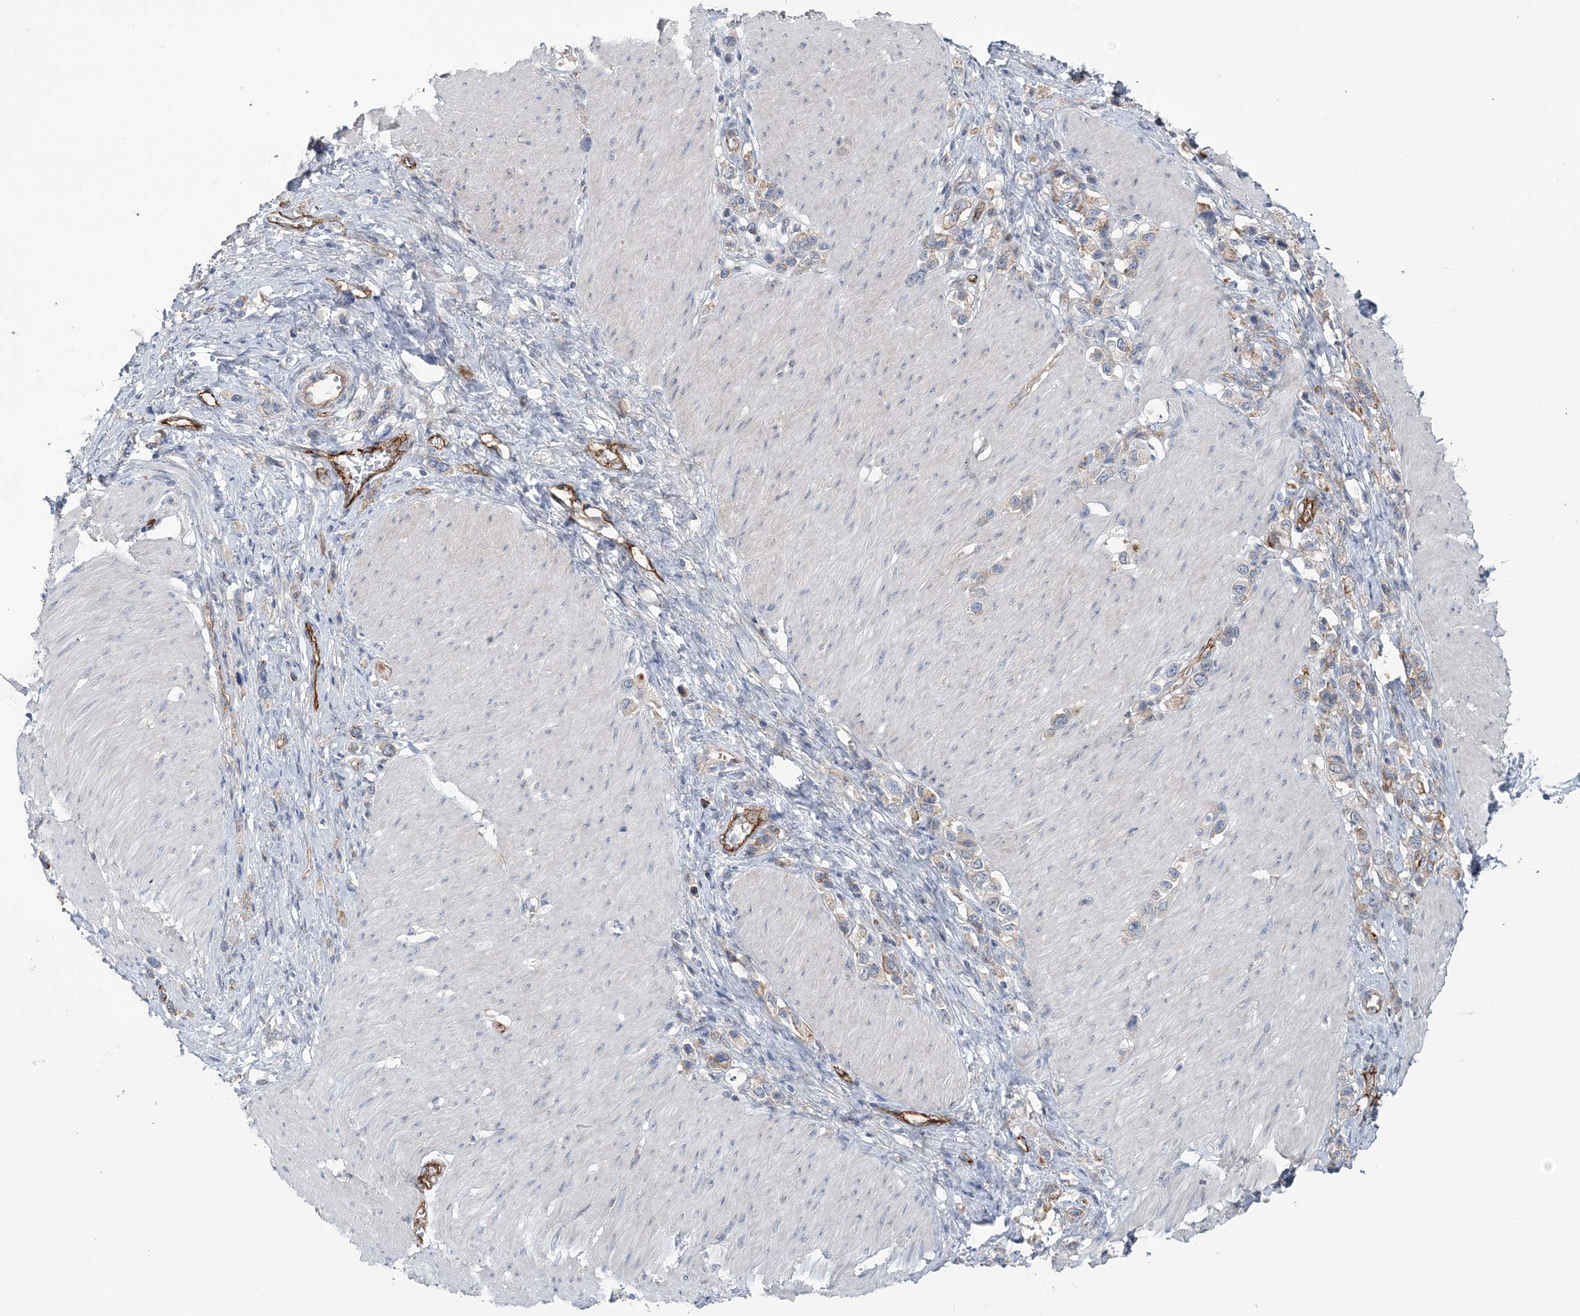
{"staining": {"intensity": "moderate", "quantity": ">75%", "location": "cytoplasmic/membranous"}, "tissue": "stomach cancer", "cell_type": "Tumor cells", "image_type": "cancer", "snomed": [{"axis": "morphology", "description": "Normal tissue, NOS"}, {"axis": "morphology", "description": "Adenocarcinoma, NOS"}, {"axis": "topography", "description": "Stomach, upper"}, {"axis": "topography", "description": "Stomach"}], "caption": "A micrograph showing moderate cytoplasmic/membranous positivity in approximately >75% of tumor cells in stomach cancer, as visualized by brown immunohistochemical staining.", "gene": "RAB11FIP5", "patient": {"sex": "female", "age": 65}}